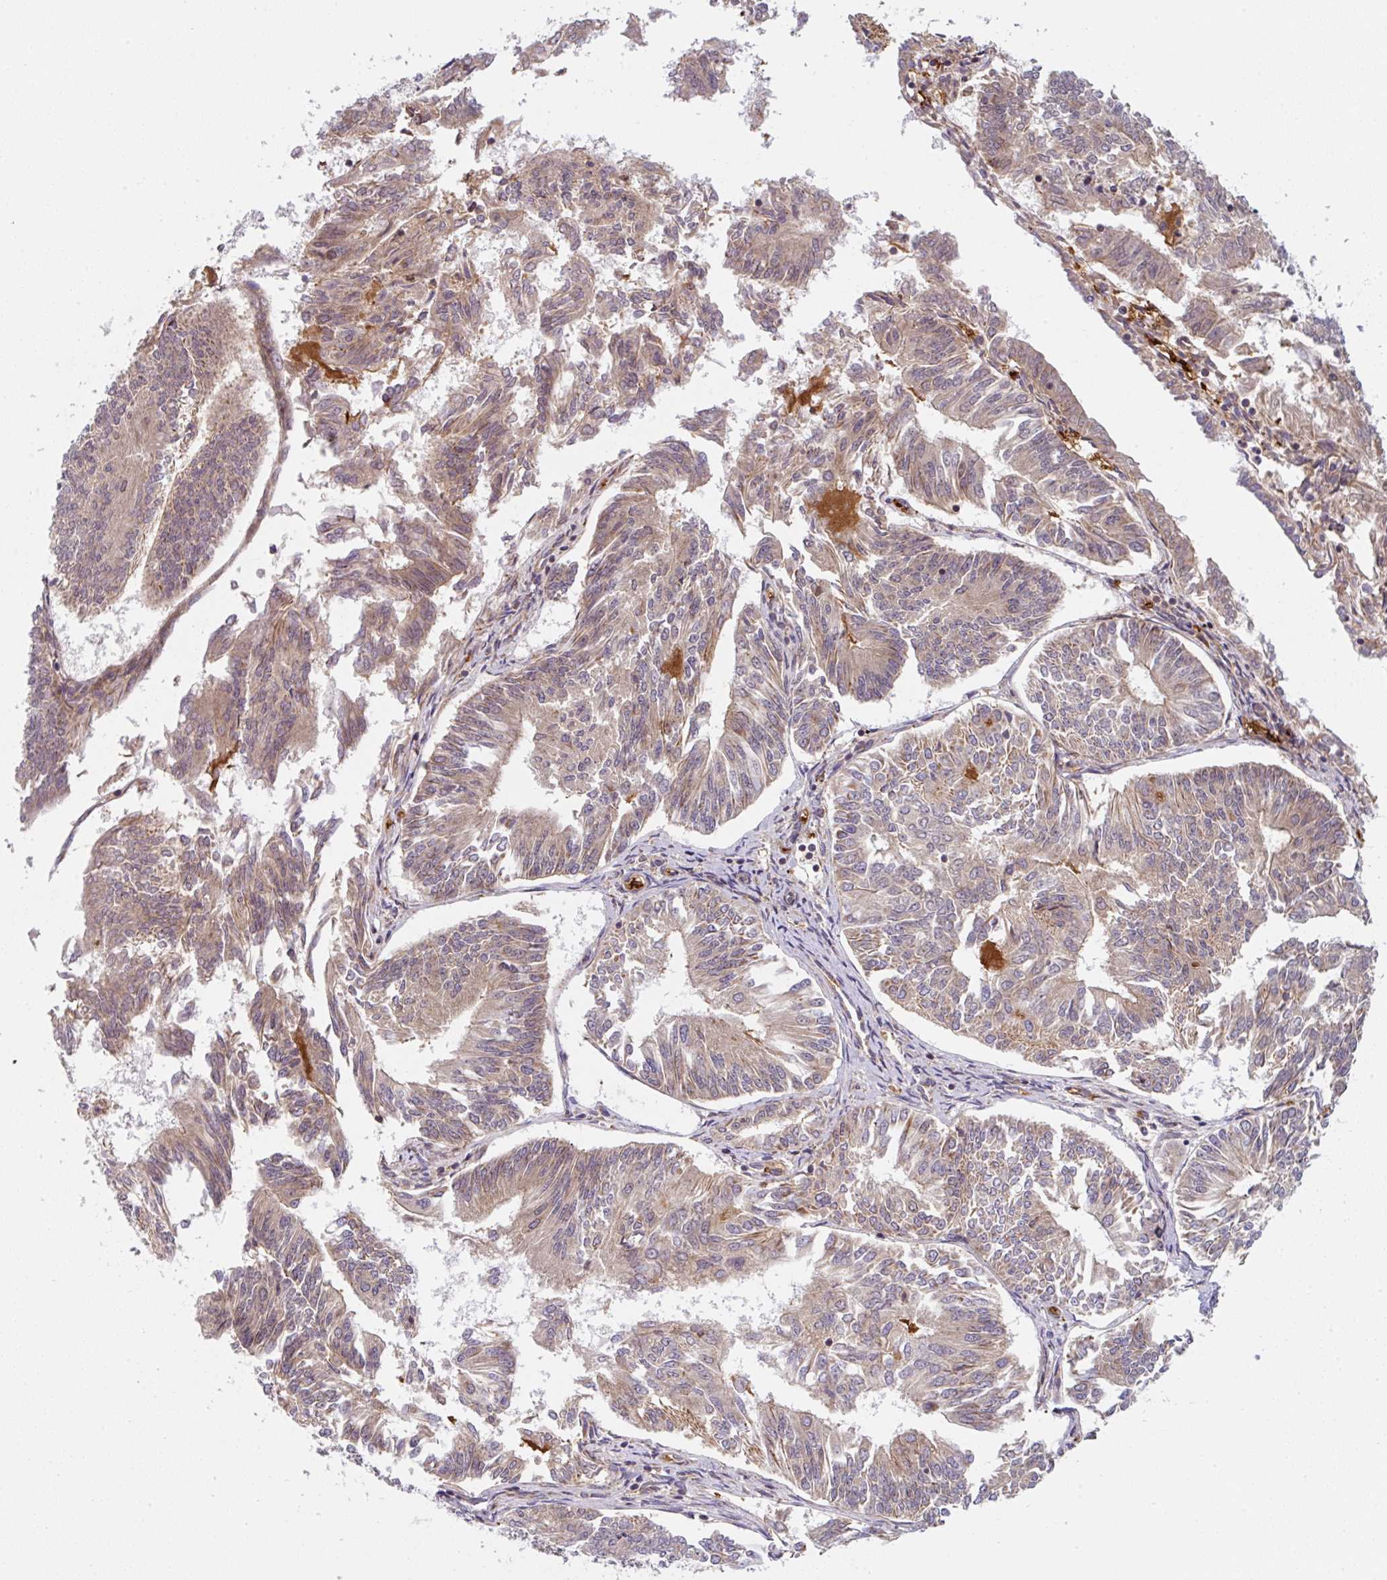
{"staining": {"intensity": "weak", "quantity": "25%-75%", "location": "cytoplasmic/membranous"}, "tissue": "endometrial cancer", "cell_type": "Tumor cells", "image_type": "cancer", "snomed": [{"axis": "morphology", "description": "Adenocarcinoma, NOS"}, {"axis": "topography", "description": "Endometrium"}], "caption": "DAB immunohistochemical staining of endometrial cancer reveals weak cytoplasmic/membranous protein staining in about 25%-75% of tumor cells.", "gene": "APOBEC3D", "patient": {"sex": "female", "age": 58}}